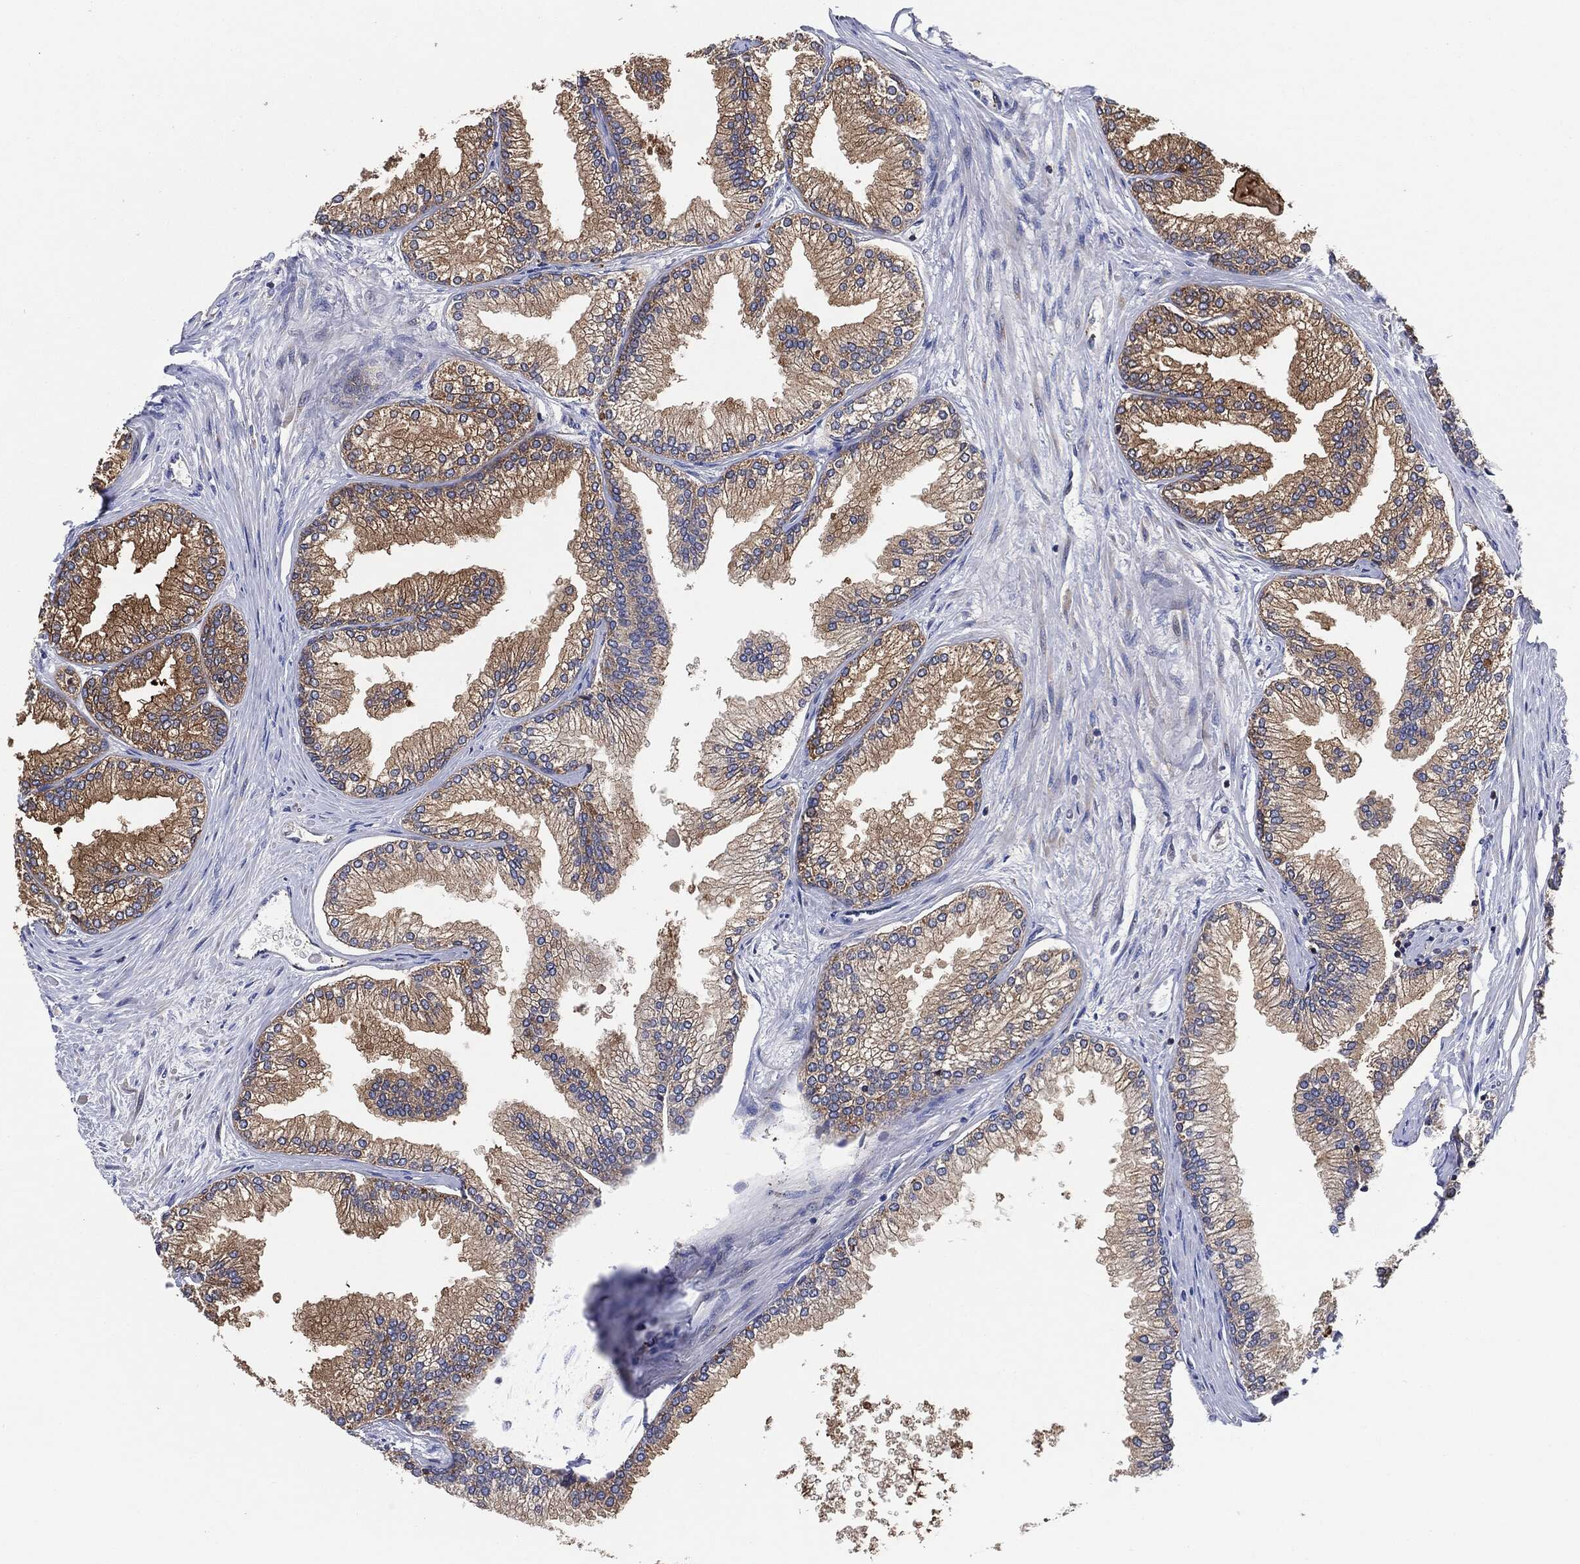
{"staining": {"intensity": "moderate", "quantity": ">75%", "location": "cytoplasmic/membranous"}, "tissue": "prostate", "cell_type": "Glandular cells", "image_type": "normal", "snomed": [{"axis": "morphology", "description": "Normal tissue, NOS"}, {"axis": "topography", "description": "Prostate"}], "caption": "This photomicrograph shows normal prostate stained with immunohistochemistry (IHC) to label a protein in brown. The cytoplasmic/membranous of glandular cells show moderate positivity for the protein. Nuclei are counter-stained blue.", "gene": "EIF2S2", "patient": {"sex": "male", "age": 72}}